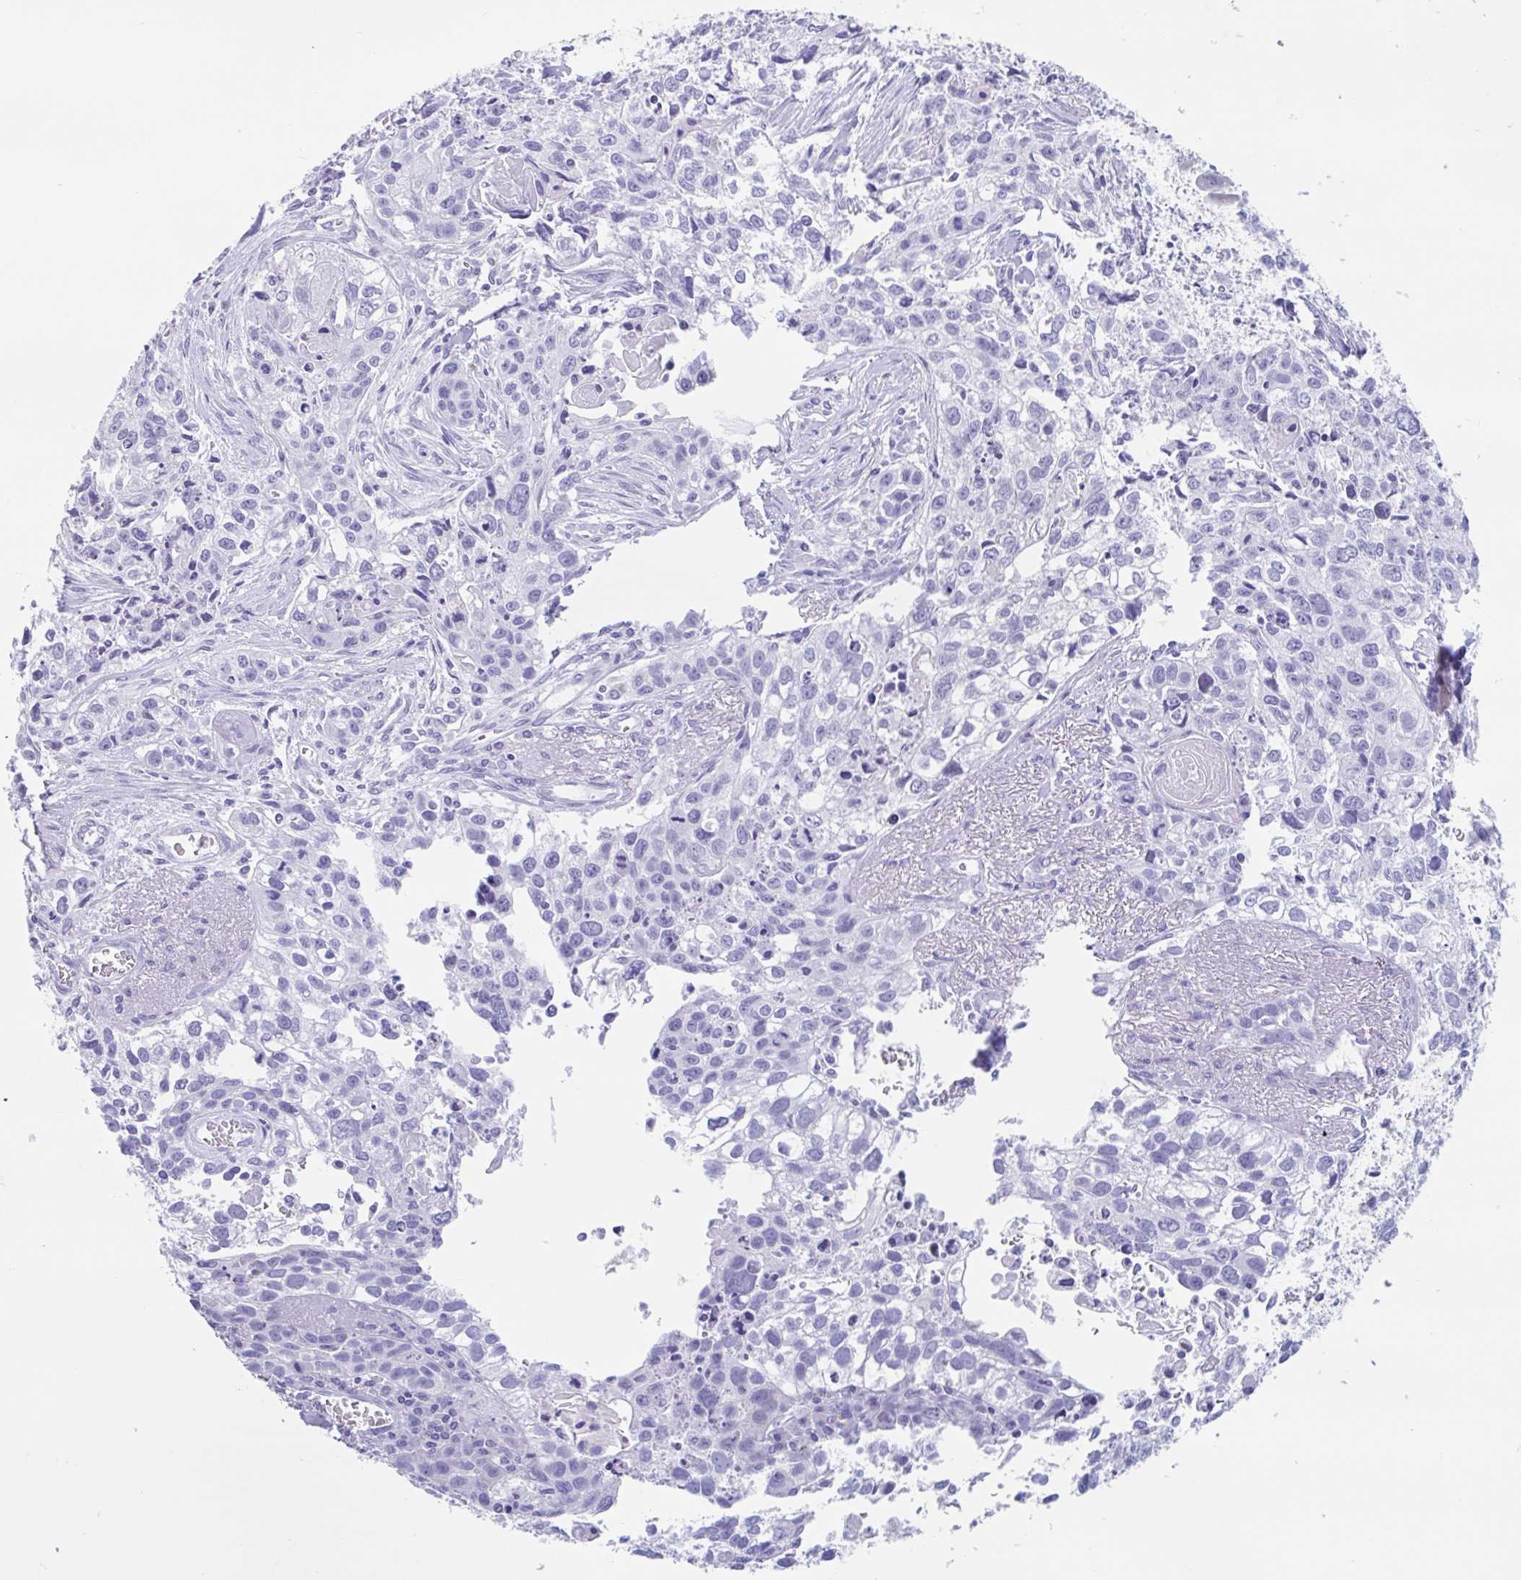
{"staining": {"intensity": "negative", "quantity": "none", "location": "none"}, "tissue": "lung cancer", "cell_type": "Tumor cells", "image_type": "cancer", "snomed": [{"axis": "morphology", "description": "Squamous cell carcinoma, NOS"}, {"axis": "topography", "description": "Lung"}], "caption": "Tumor cells are negative for protein expression in human lung cancer.", "gene": "CPTP", "patient": {"sex": "male", "age": 74}}